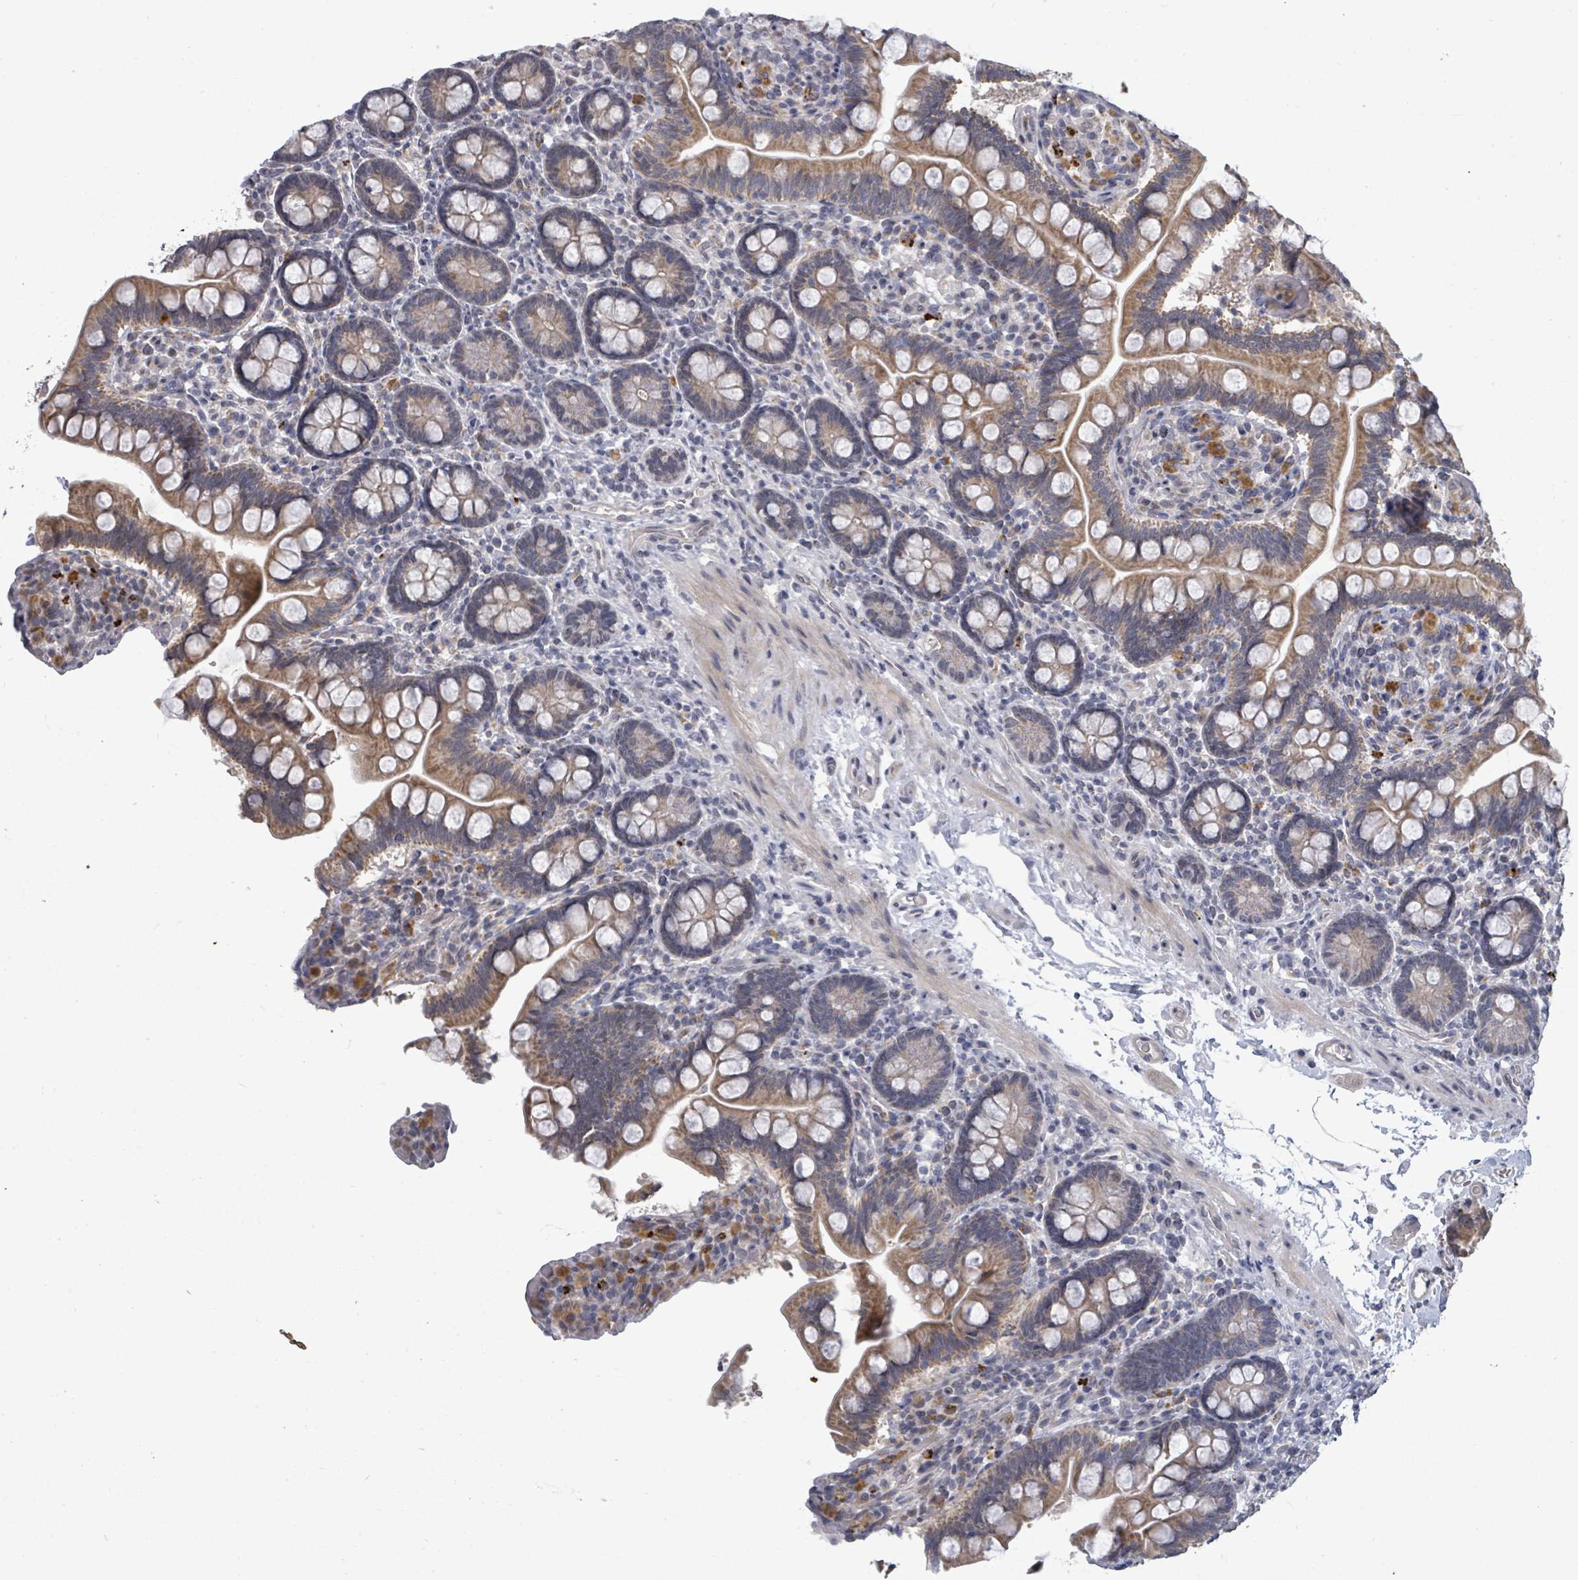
{"staining": {"intensity": "moderate", "quantity": ">75%", "location": "cytoplasmic/membranous"}, "tissue": "small intestine", "cell_type": "Glandular cells", "image_type": "normal", "snomed": [{"axis": "morphology", "description": "Normal tissue, NOS"}, {"axis": "topography", "description": "Small intestine"}], "caption": "A medium amount of moderate cytoplasmic/membranous positivity is seen in approximately >75% of glandular cells in unremarkable small intestine. Using DAB (3,3'-diaminobenzidine) (brown) and hematoxylin (blue) stains, captured at high magnification using brightfield microscopy.", "gene": "ASB12", "patient": {"sex": "female", "age": 64}}